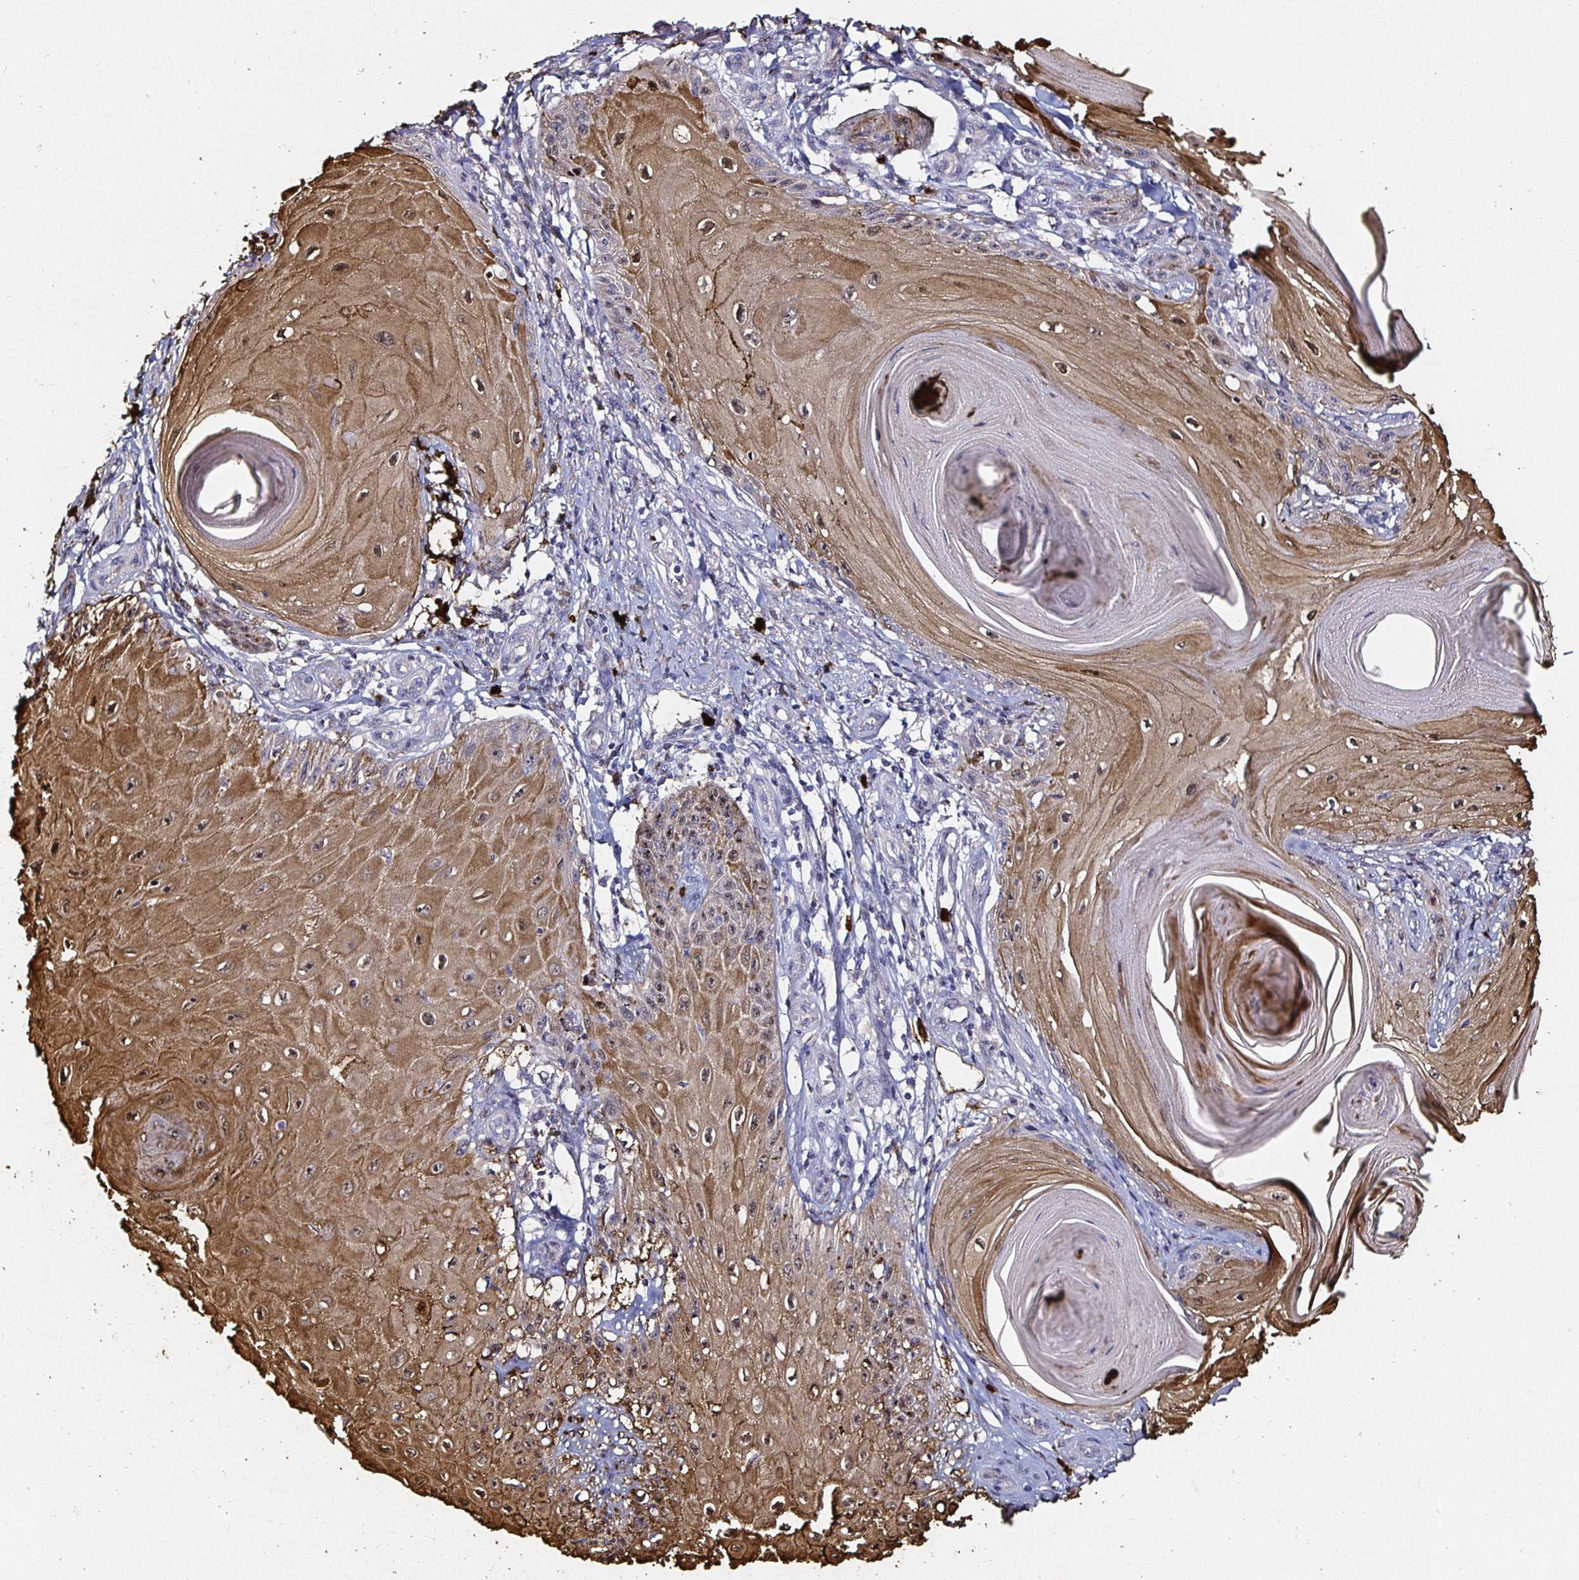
{"staining": {"intensity": "moderate", "quantity": ">75%", "location": "cytoplasmic/membranous,nuclear"}, "tissue": "skin cancer", "cell_type": "Tumor cells", "image_type": "cancer", "snomed": [{"axis": "morphology", "description": "Squamous cell carcinoma, NOS"}, {"axis": "topography", "description": "Skin"}], "caption": "IHC of skin squamous cell carcinoma shows medium levels of moderate cytoplasmic/membranous and nuclear positivity in about >75% of tumor cells. Immunohistochemistry stains the protein of interest in brown and the nuclei are stained blue.", "gene": "TLR4", "patient": {"sex": "female", "age": 77}}